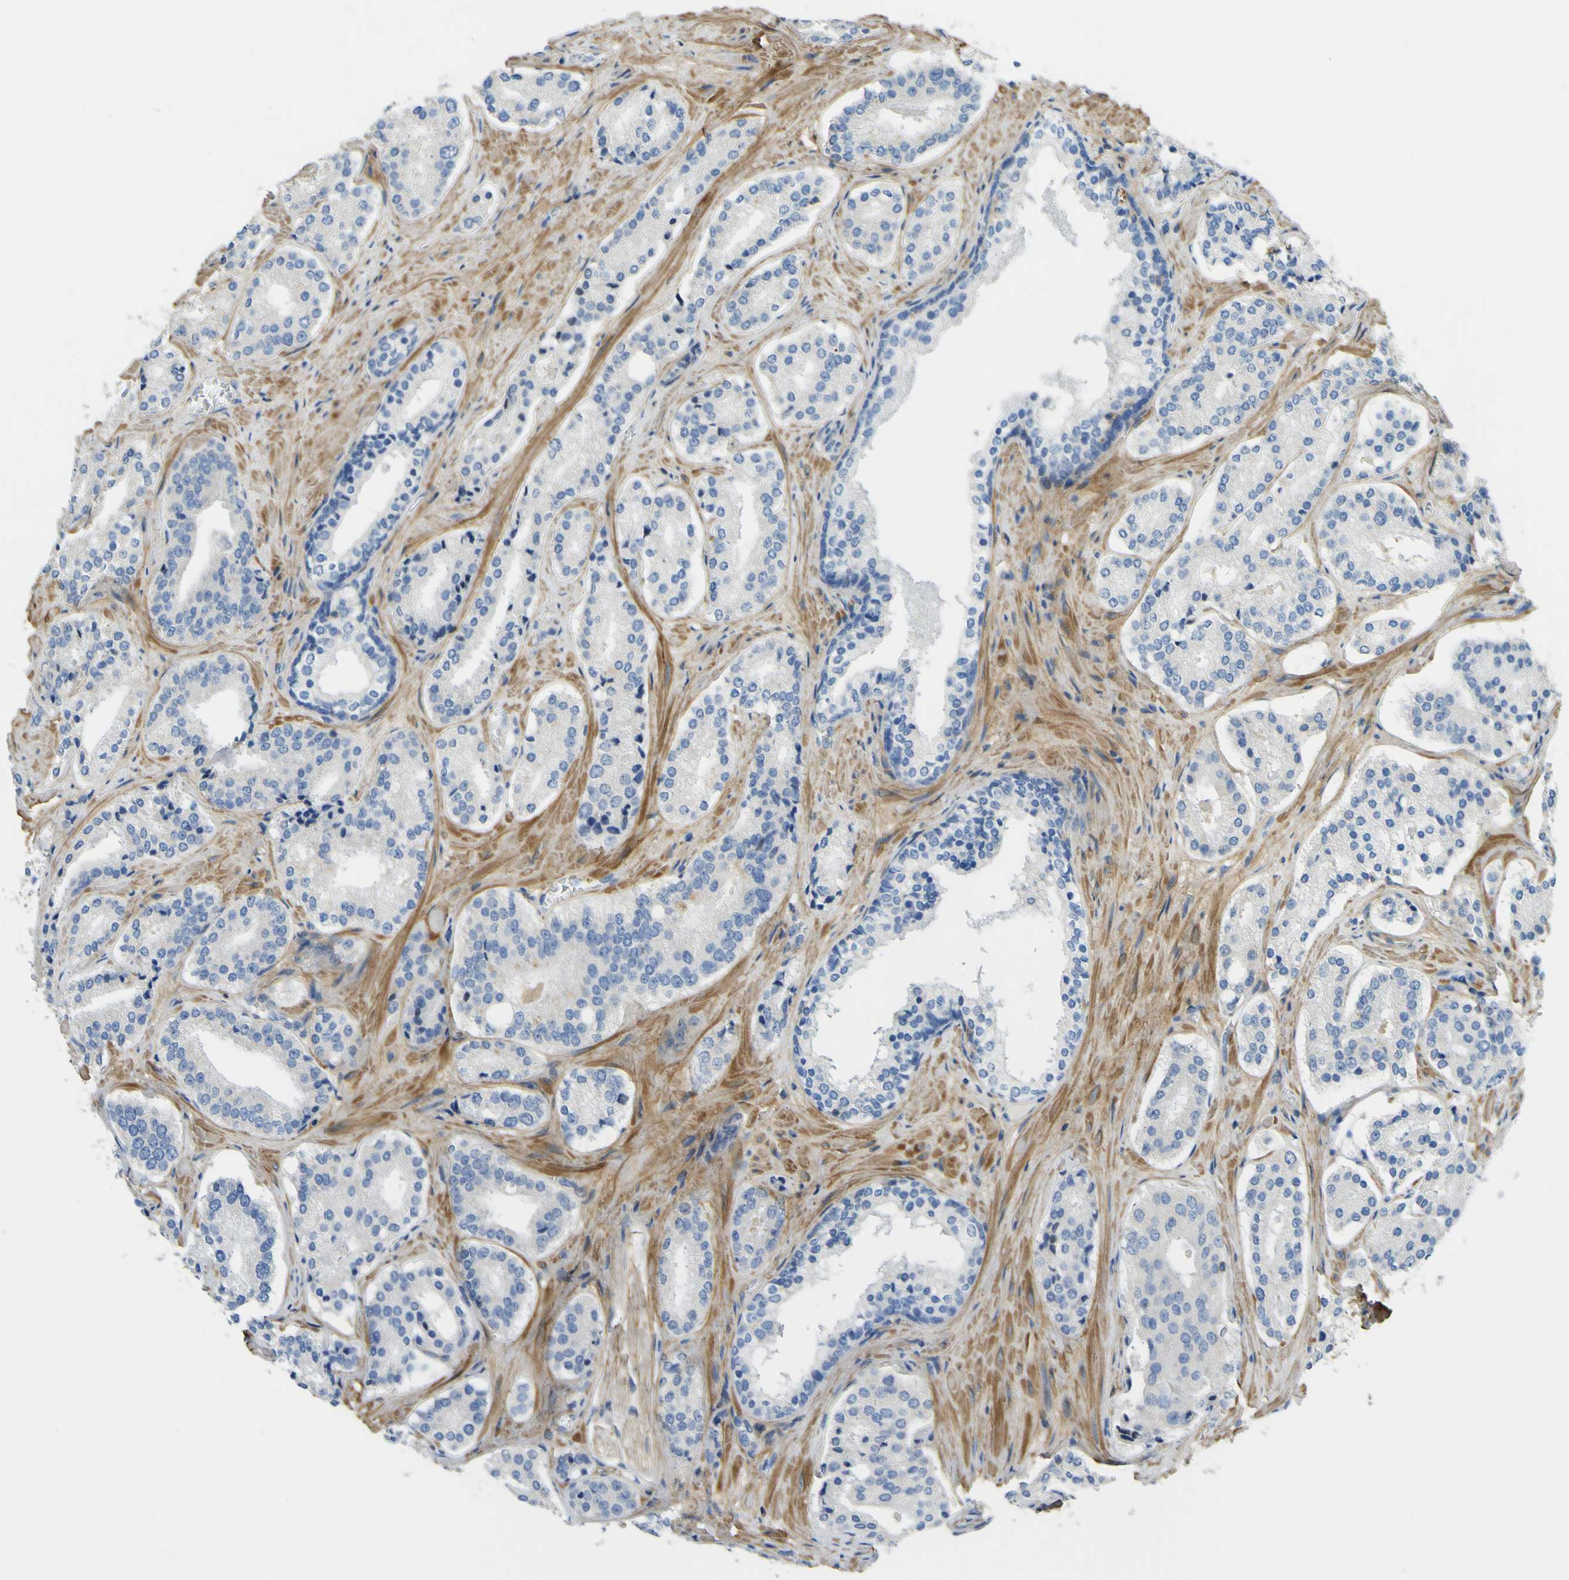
{"staining": {"intensity": "negative", "quantity": "none", "location": "none"}, "tissue": "prostate cancer", "cell_type": "Tumor cells", "image_type": "cancer", "snomed": [{"axis": "morphology", "description": "Adenocarcinoma, High grade"}, {"axis": "topography", "description": "Prostate"}], "caption": "IHC of high-grade adenocarcinoma (prostate) reveals no positivity in tumor cells.", "gene": "OGN", "patient": {"sex": "male", "age": 60}}